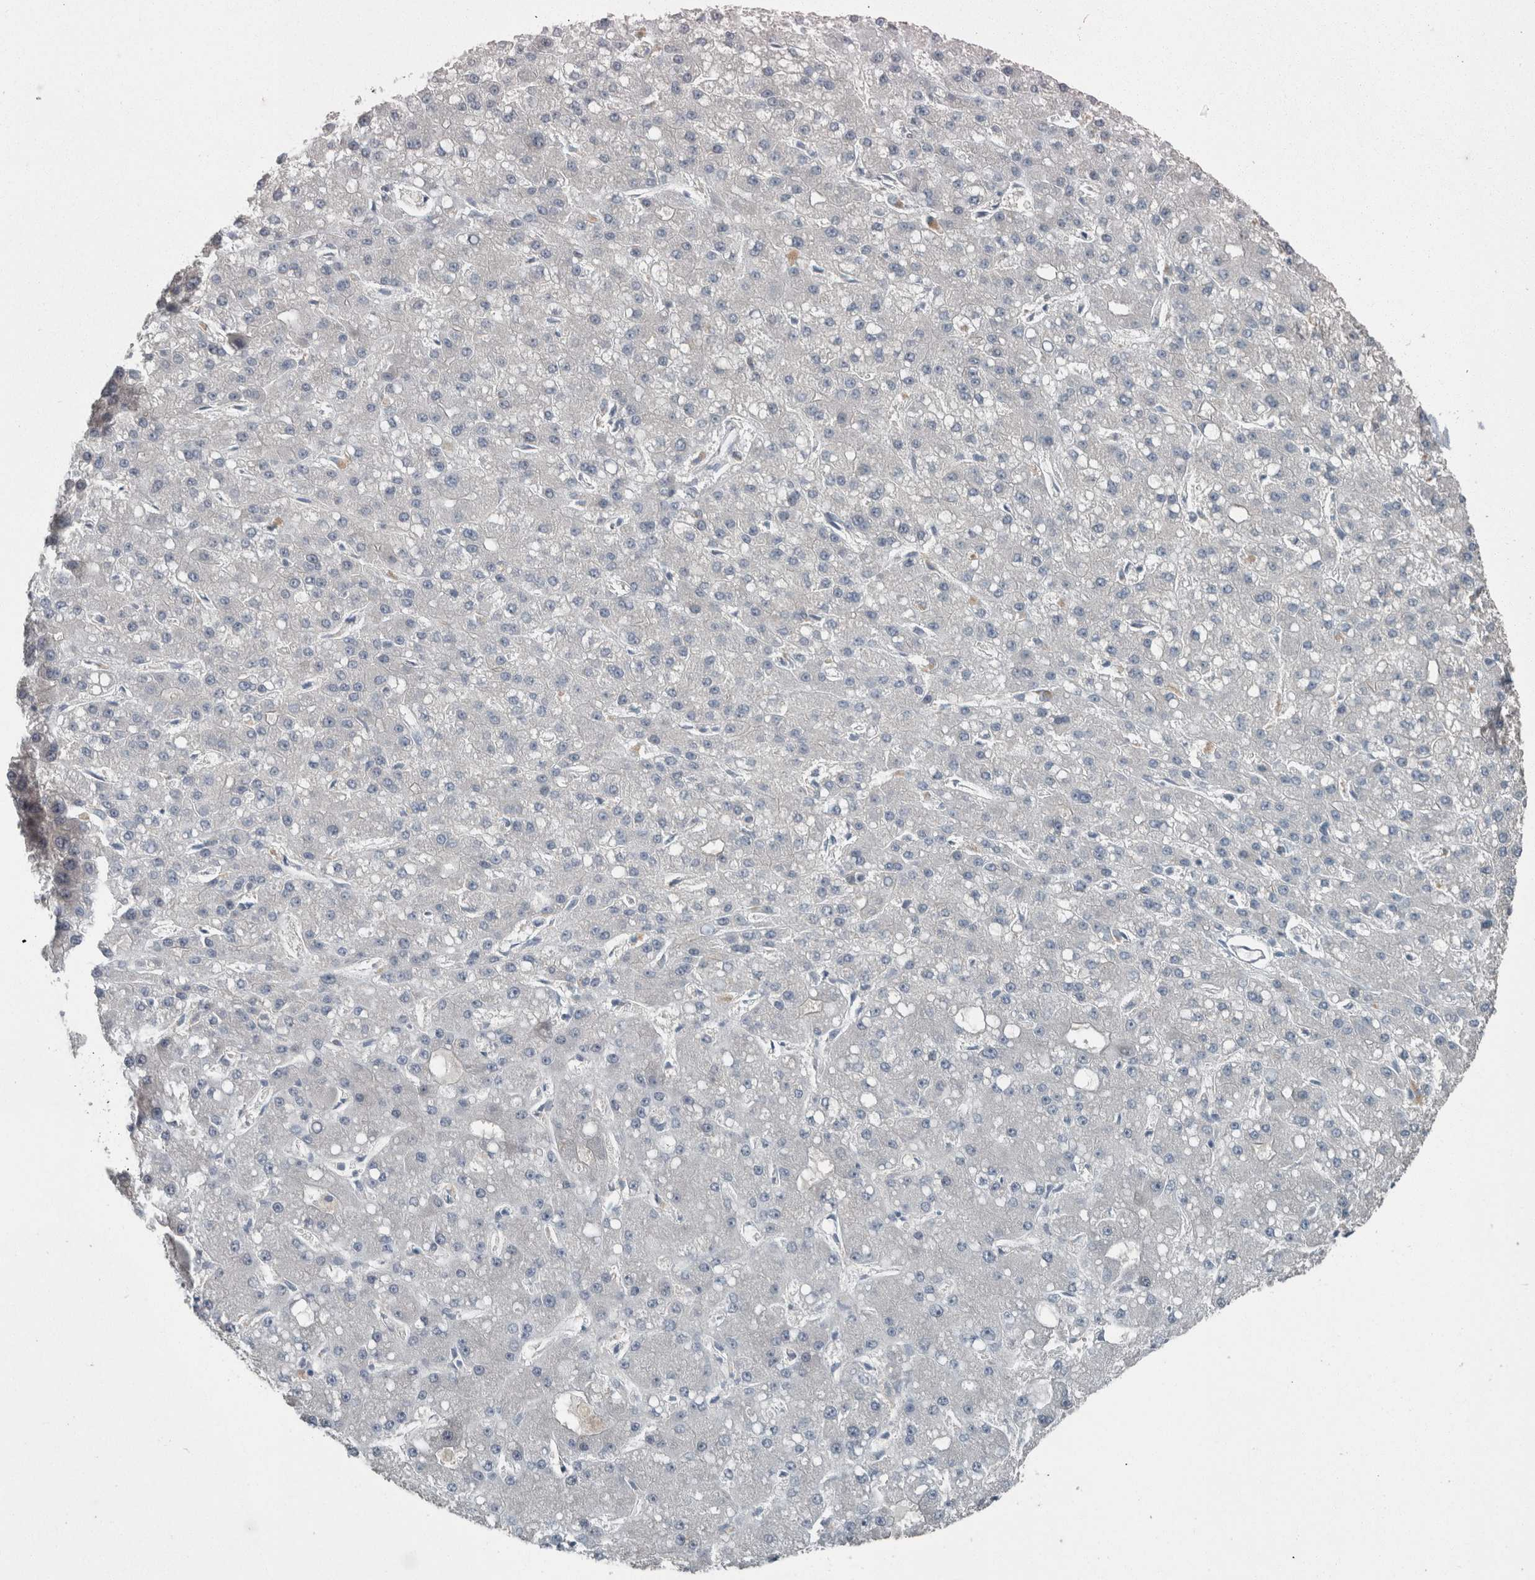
{"staining": {"intensity": "negative", "quantity": "none", "location": "none"}, "tissue": "liver cancer", "cell_type": "Tumor cells", "image_type": "cancer", "snomed": [{"axis": "morphology", "description": "Carcinoma, Hepatocellular, NOS"}, {"axis": "topography", "description": "Liver"}], "caption": "High power microscopy image of an IHC image of liver cancer, revealing no significant positivity in tumor cells.", "gene": "KNTC1", "patient": {"sex": "male", "age": 67}}